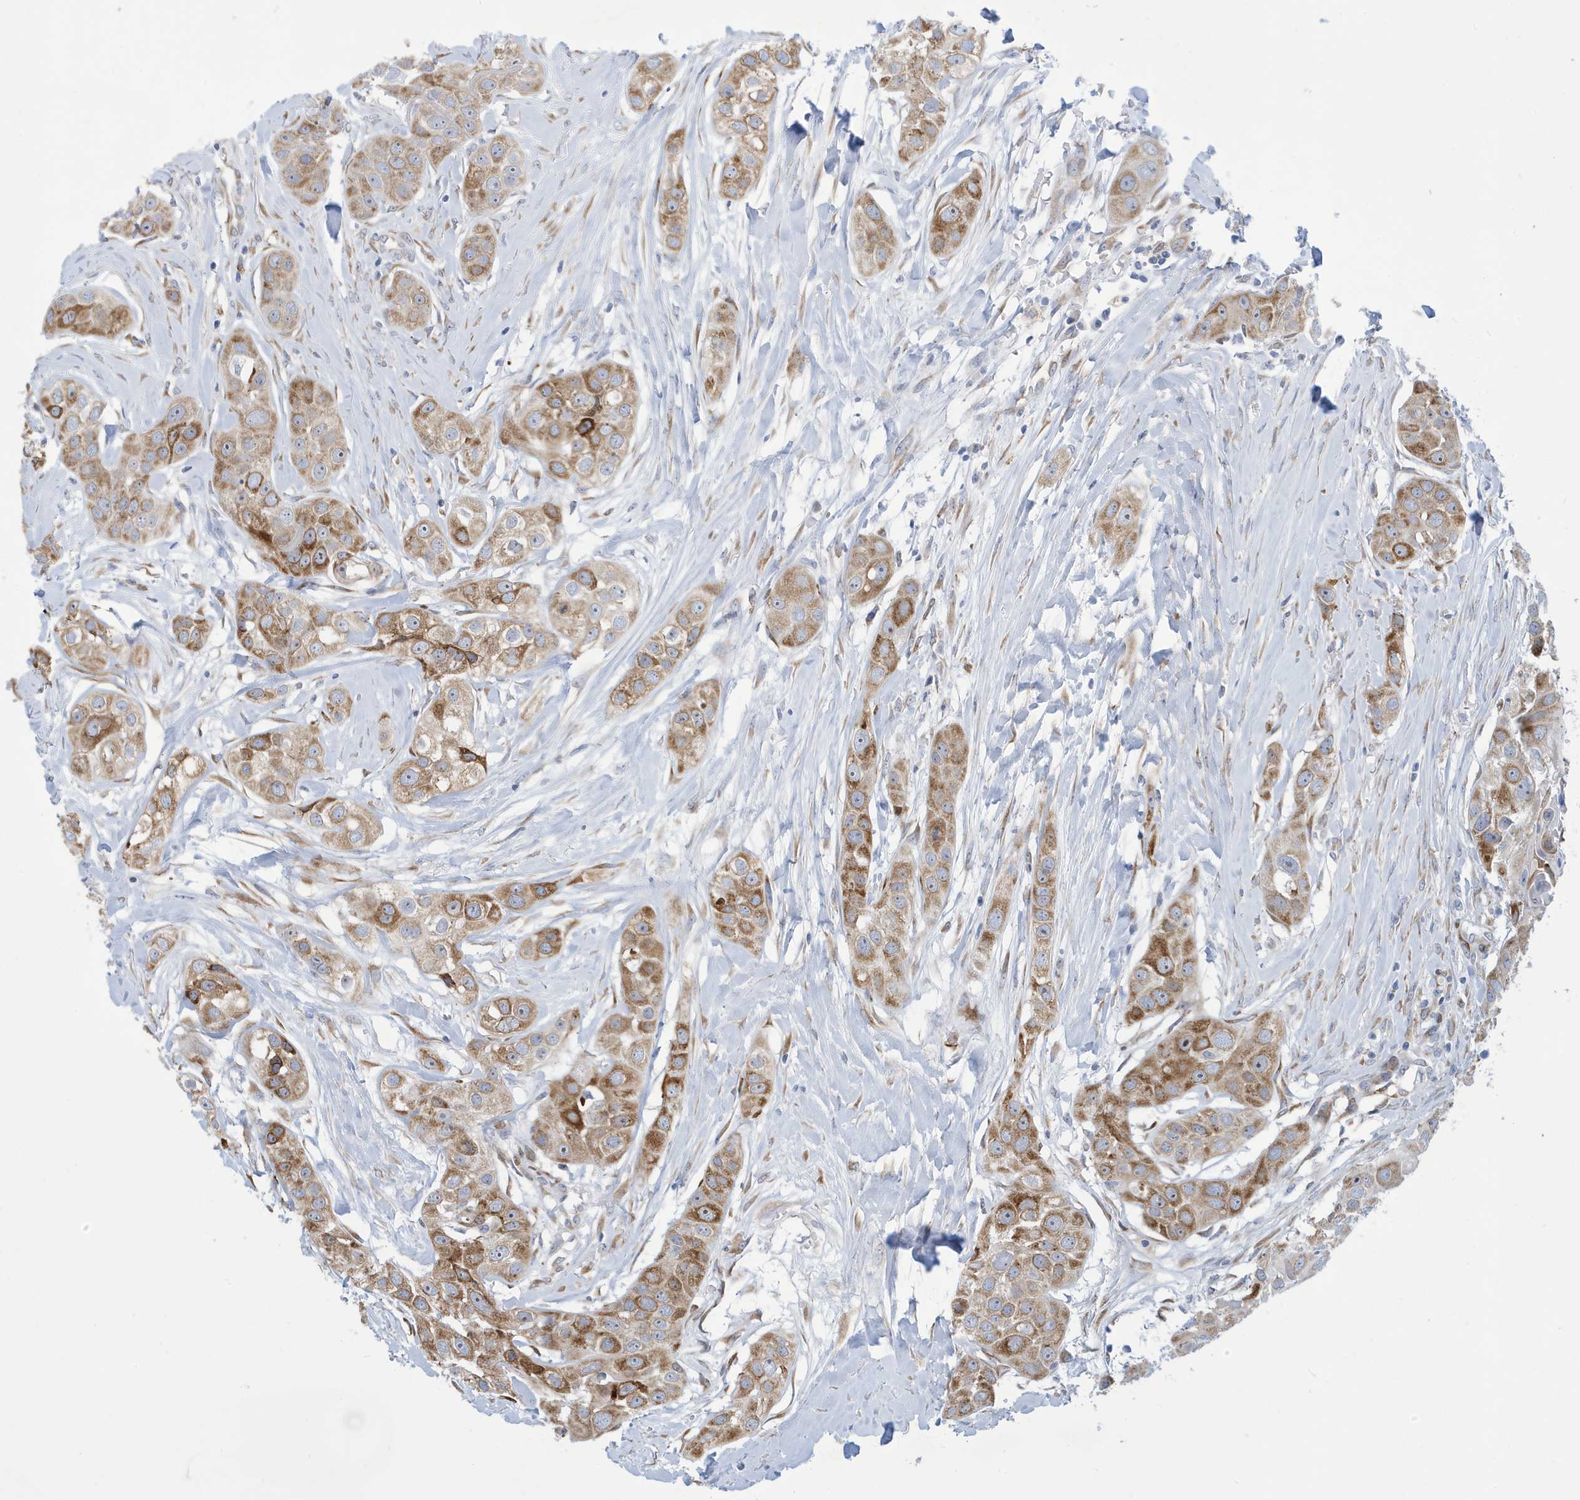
{"staining": {"intensity": "moderate", "quantity": ">75%", "location": "cytoplasmic/membranous"}, "tissue": "head and neck cancer", "cell_type": "Tumor cells", "image_type": "cancer", "snomed": [{"axis": "morphology", "description": "Normal tissue, NOS"}, {"axis": "morphology", "description": "Squamous cell carcinoma, NOS"}, {"axis": "topography", "description": "Skeletal muscle"}, {"axis": "topography", "description": "Head-Neck"}], "caption": "Protein analysis of head and neck squamous cell carcinoma tissue reveals moderate cytoplasmic/membranous positivity in about >75% of tumor cells. The staining was performed using DAB, with brown indicating positive protein expression. Nuclei are stained blue with hematoxylin.", "gene": "SEMA3F", "patient": {"sex": "male", "age": 51}}